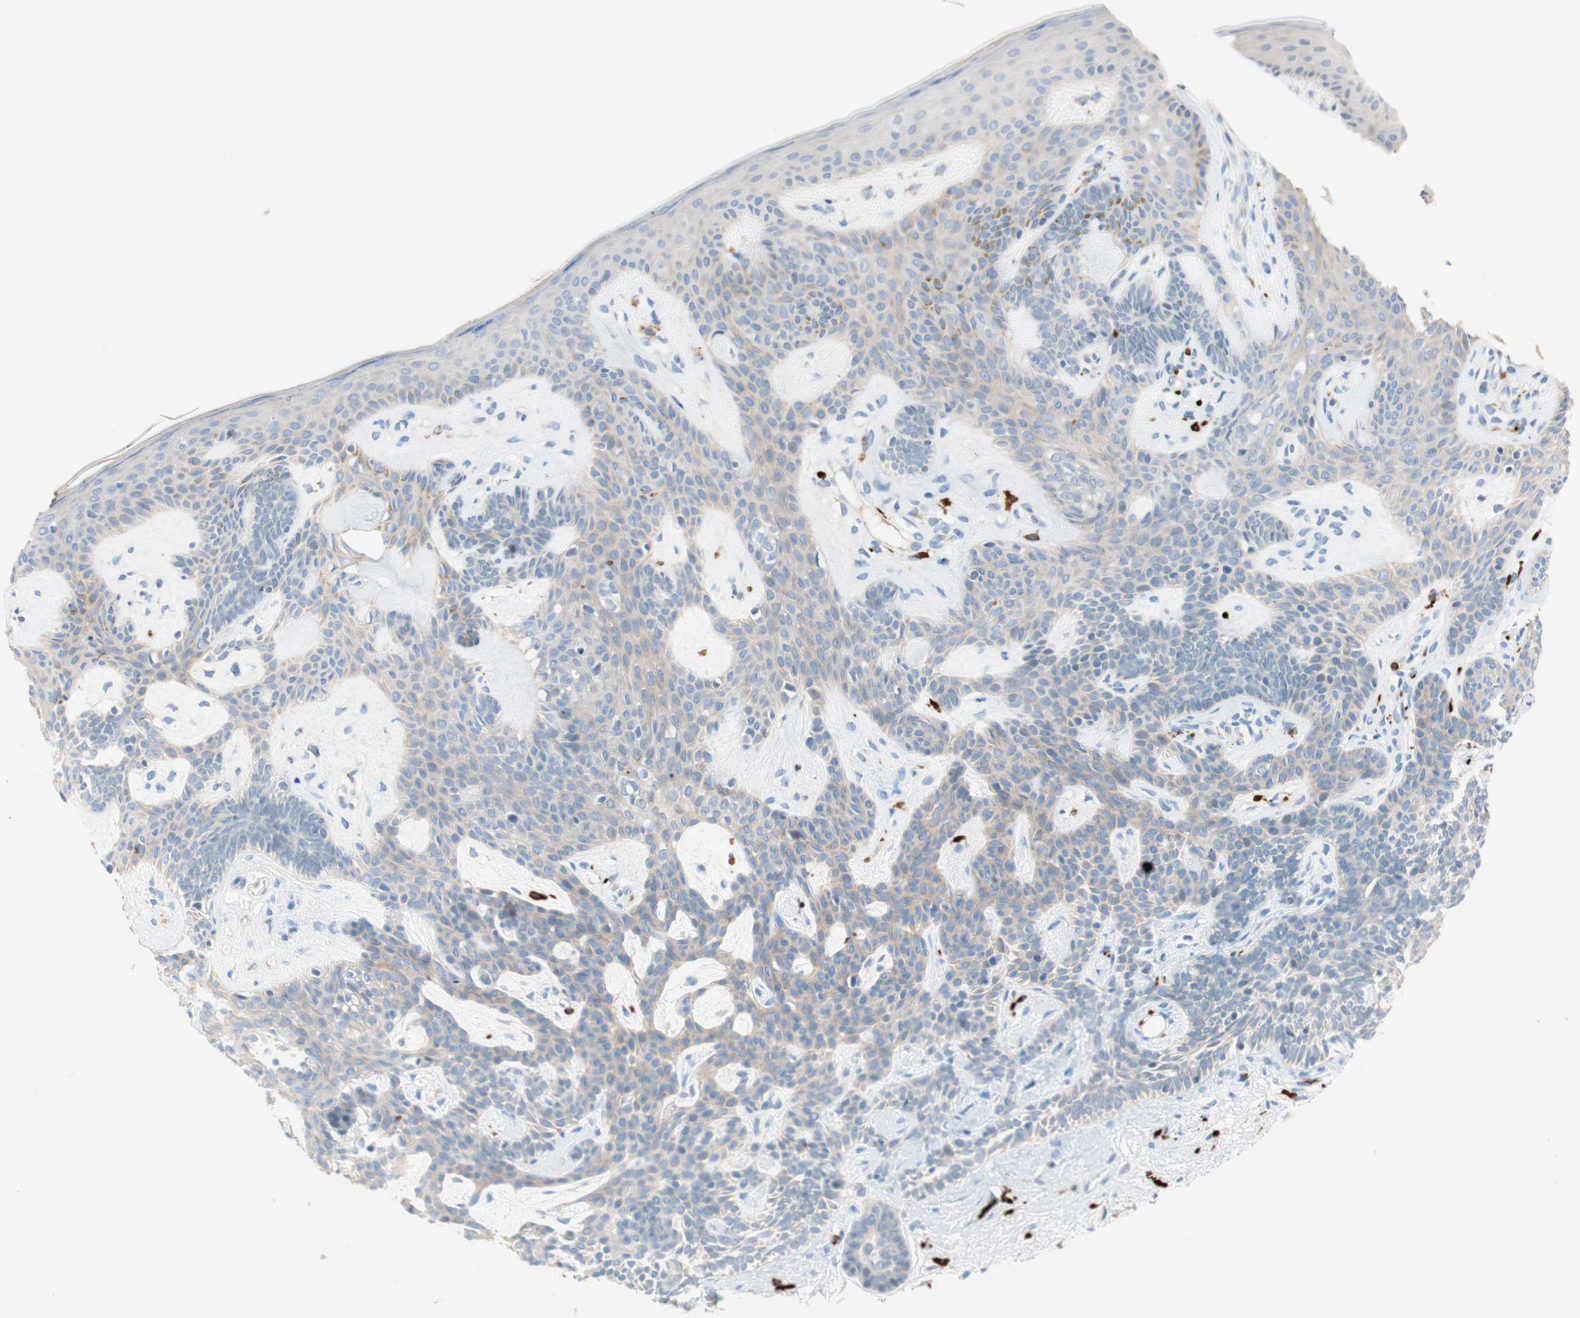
{"staining": {"intensity": "weak", "quantity": "25%-75%", "location": "cytoplasmic/membranous"}, "tissue": "skin cancer", "cell_type": "Tumor cells", "image_type": "cancer", "snomed": [{"axis": "morphology", "description": "Developmental malformation"}, {"axis": "morphology", "description": "Basal cell carcinoma"}, {"axis": "topography", "description": "Skin"}], "caption": "A low amount of weak cytoplasmic/membranous staining is identified in about 25%-75% of tumor cells in skin cancer (basal cell carcinoma) tissue.", "gene": "PDZK1", "patient": {"sex": "female", "age": 62}}